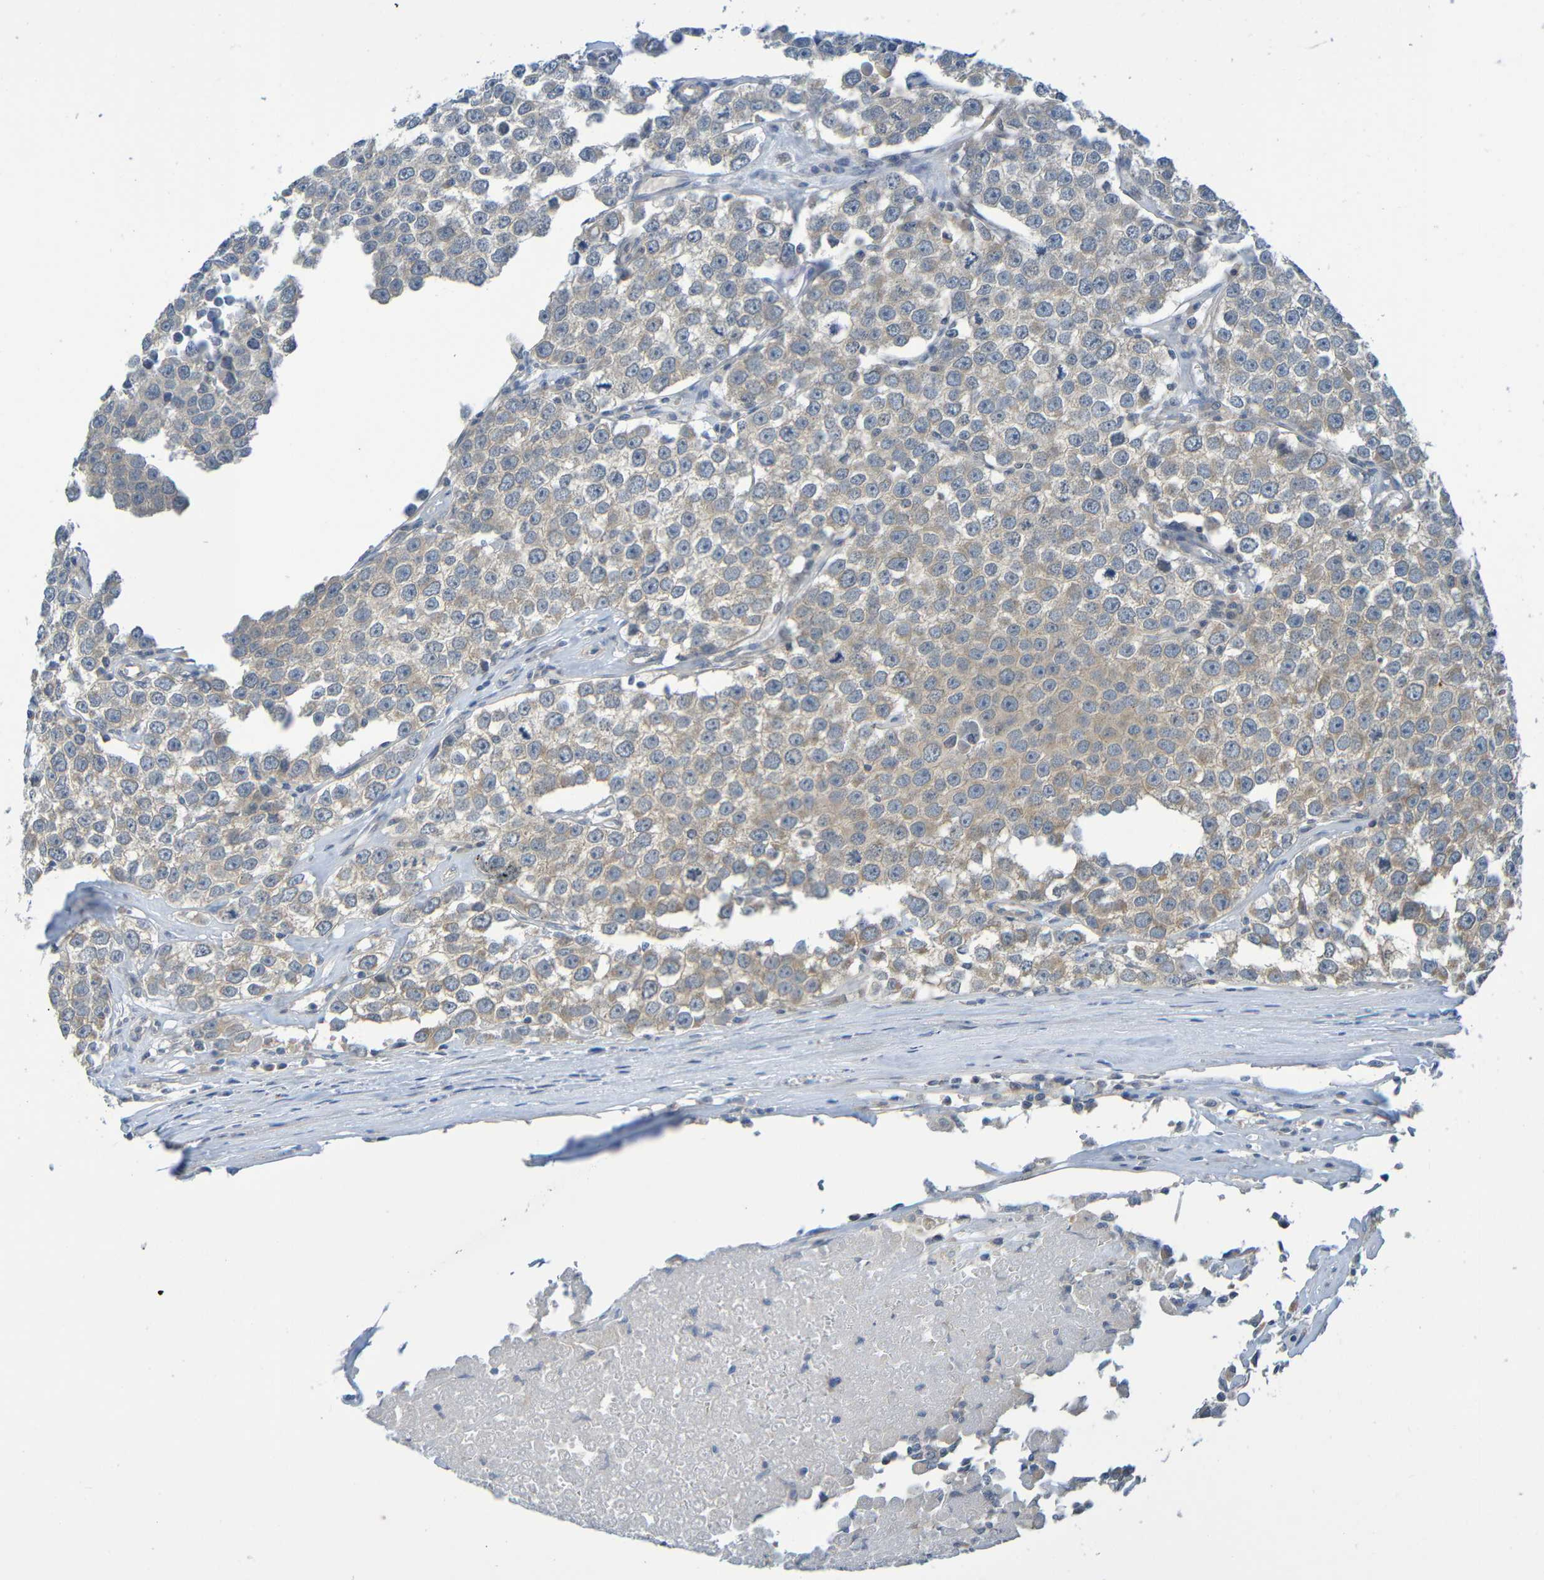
{"staining": {"intensity": "weak", "quantity": "25%-75%", "location": "cytoplasmic/membranous"}, "tissue": "testis cancer", "cell_type": "Tumor cells", "image_type": "cancer", "snomed": [{"axis": "morphology", "description": "Seminoma, NOS"}, {"axis": "morphology", "description": "Carcinoma, Embryonal, NOS"}, {"axis": "topography", "description": "Testis"}], "caption": "This is a histology image of IHC staining of testis cancer, which shows weak staining in the cytoplasmic/membranous of tumor cells.", "gene": "CYP4F2", "patient": {"sex": "male", "age": 52}}